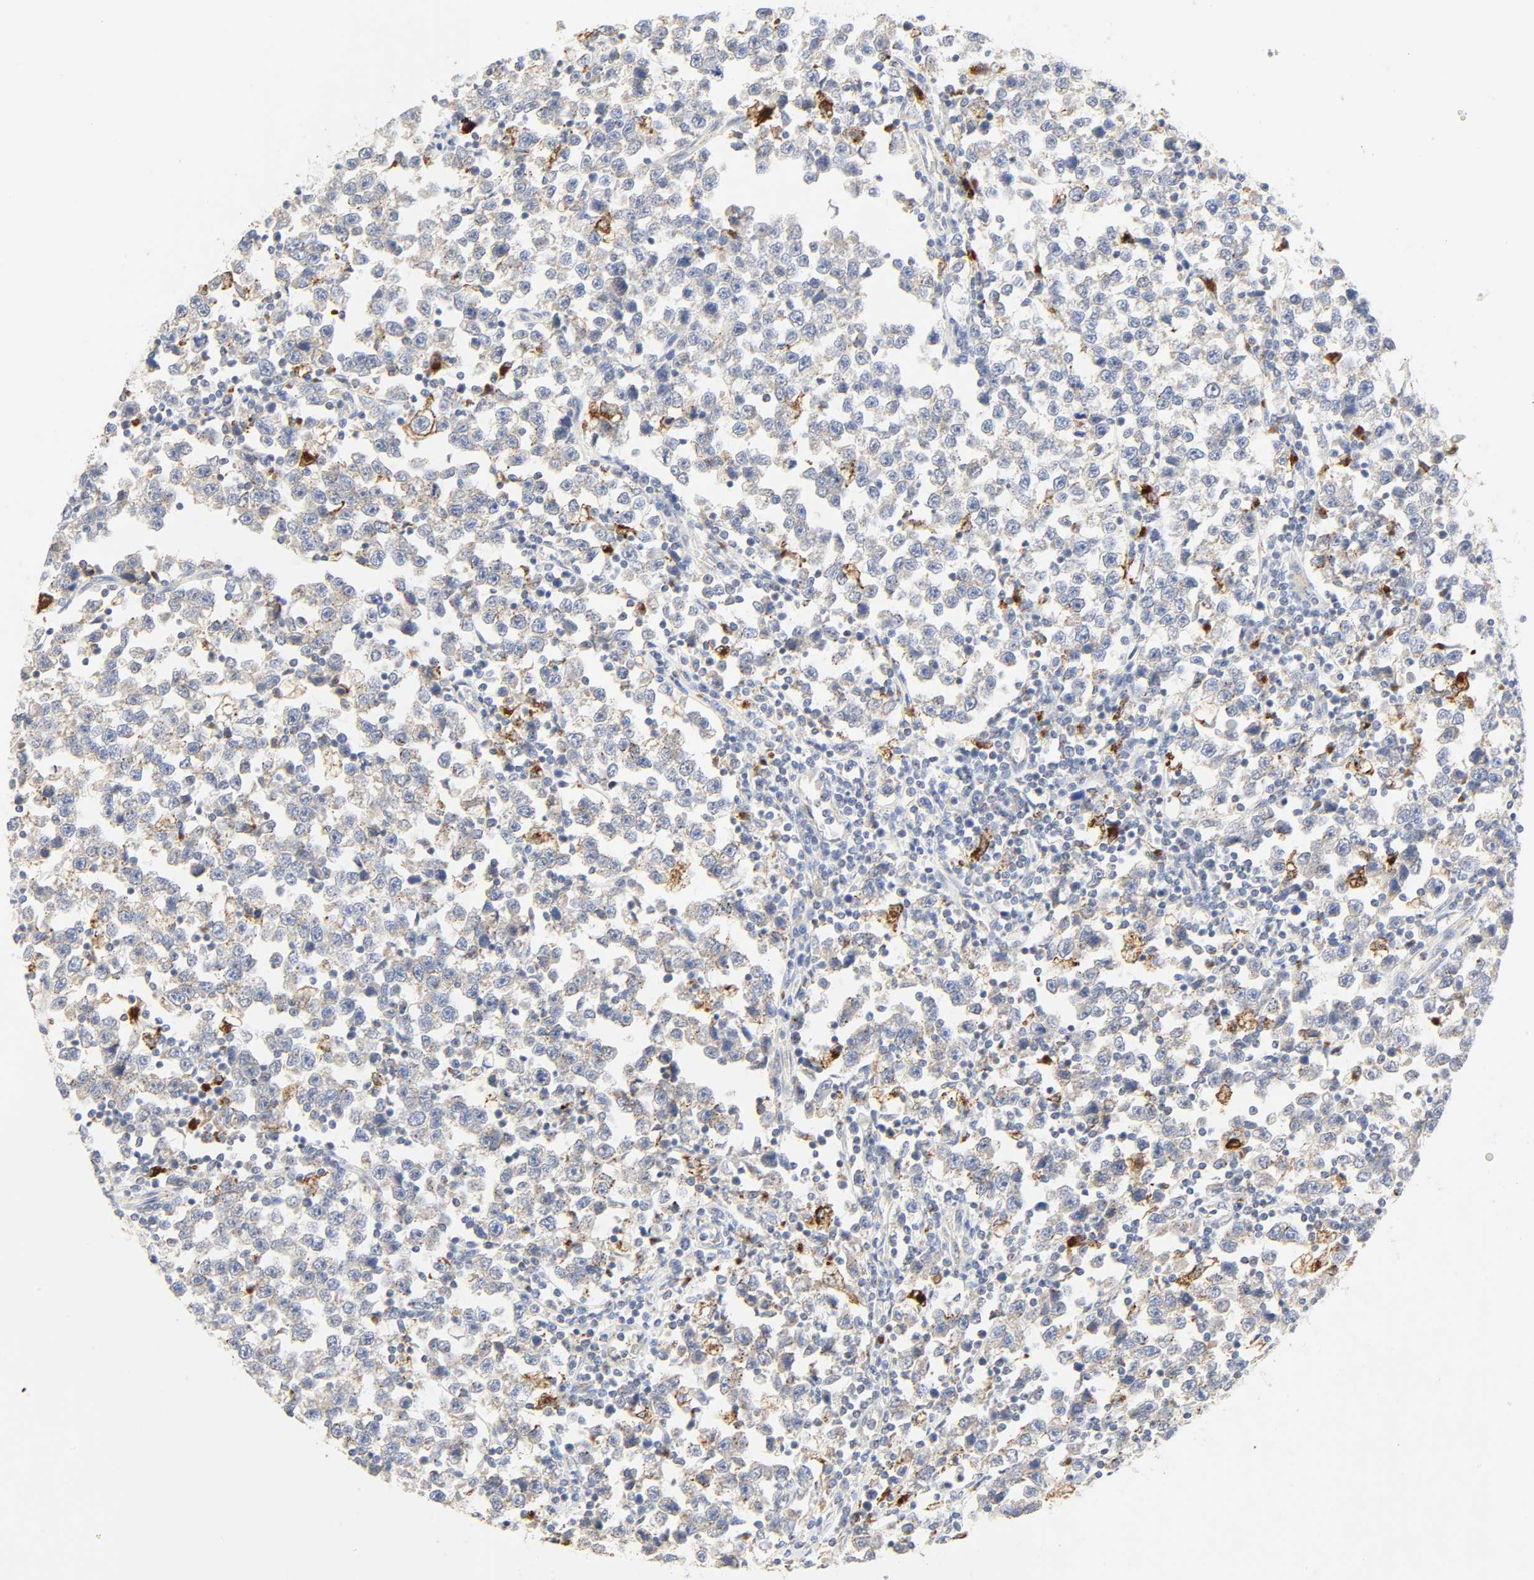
{"staining": {"intensity": "negative", "quantity": "none", "location": "none"}, "tissue": "testis cancer", "cell_type": "Tumor cells", "image_type": "cancer", "snomed": [{"axis": "morphology", "description": "Seminoma, NOS"}, {"axis": "topography", "description": "Testis"}], "caption": "DAB (3,3'-diaminobenzidine) immunohistochemical staining of seminoma (testis) reveals no significant expression in tumor cells.", "gene": "CAMK2A", "patient": {"sex": "male", "age": 43}}